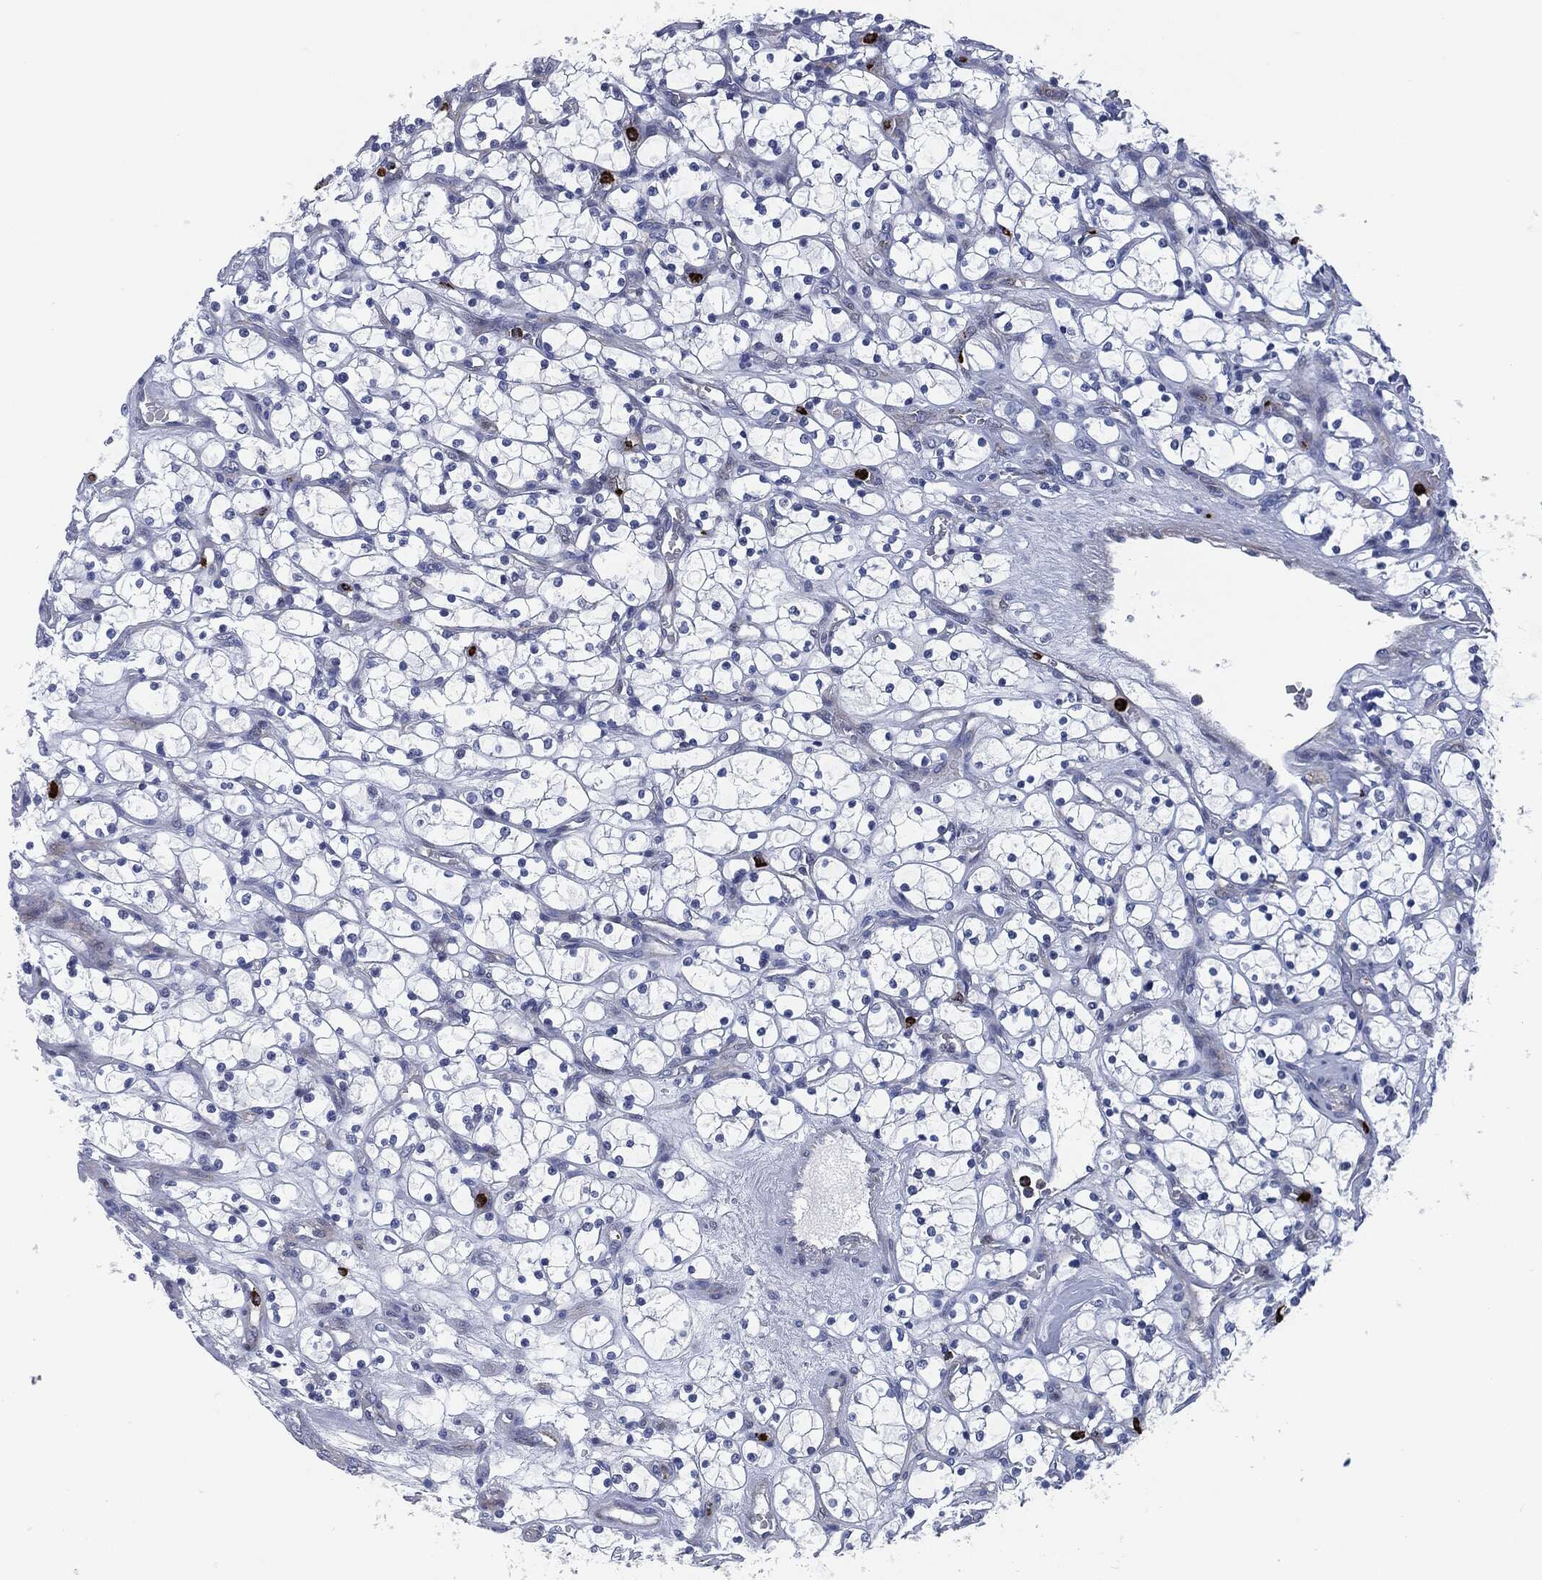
{"staining": {"intensity": "negative", "quantity": "none", "location": "none"}, "tissue": "renal cancer", "cell_type": "Tumor cells", "image_type": "cancer", "snomed": [{"axis": "morphology", "description": "Adenocarcinoma, NOS"}, {"axis": "topography", "description": "Kidney"}], "caption": "Image shows no significant protein positivity in tumor cells of renal cancer (adenocarcinoma).", "gene": "MPO", "patient": {"sex": "female", "age": 69}}